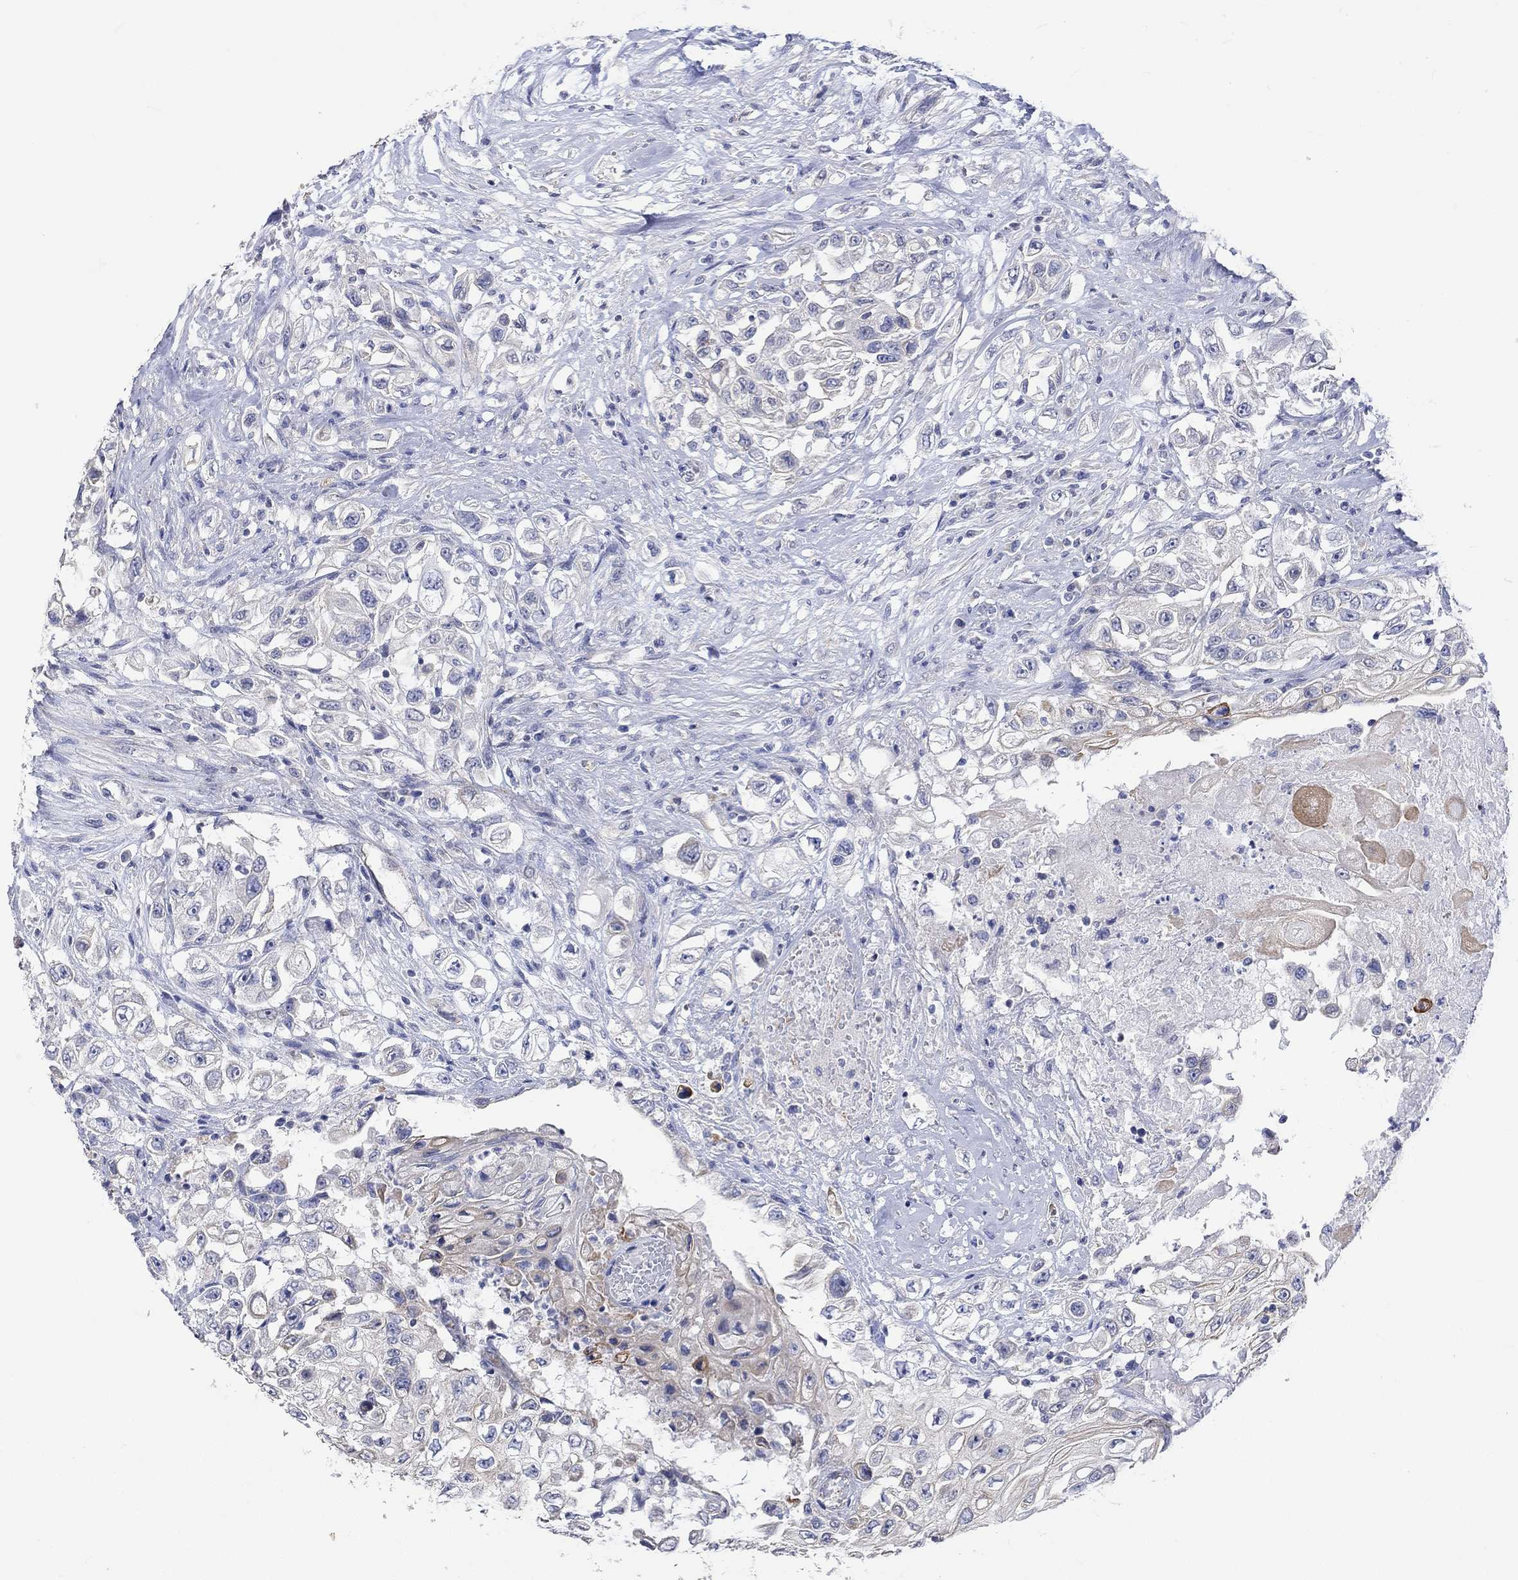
{"staining": {"intensity": "weak", "quantity": "<25%", "location": "cytoplasmic/membranous"}, "tissue": "urothelial cancer", "cell_type": "Tumor cells", "image_type": "cancer", "snomed": [{"axis": "morphology", "description": "Urothelial carcinoma, High grade"}, {"axis": "topography", "description": "Urinary bladder"}], "caption": "Immunohistochemical staining of urothelial cancer displays no significant staining in tumor cells. (Brightfield microscopy of DAB IHC at high magnification).", "gene": "AGRP", "patient": {"sex": "female", "age": 56}}